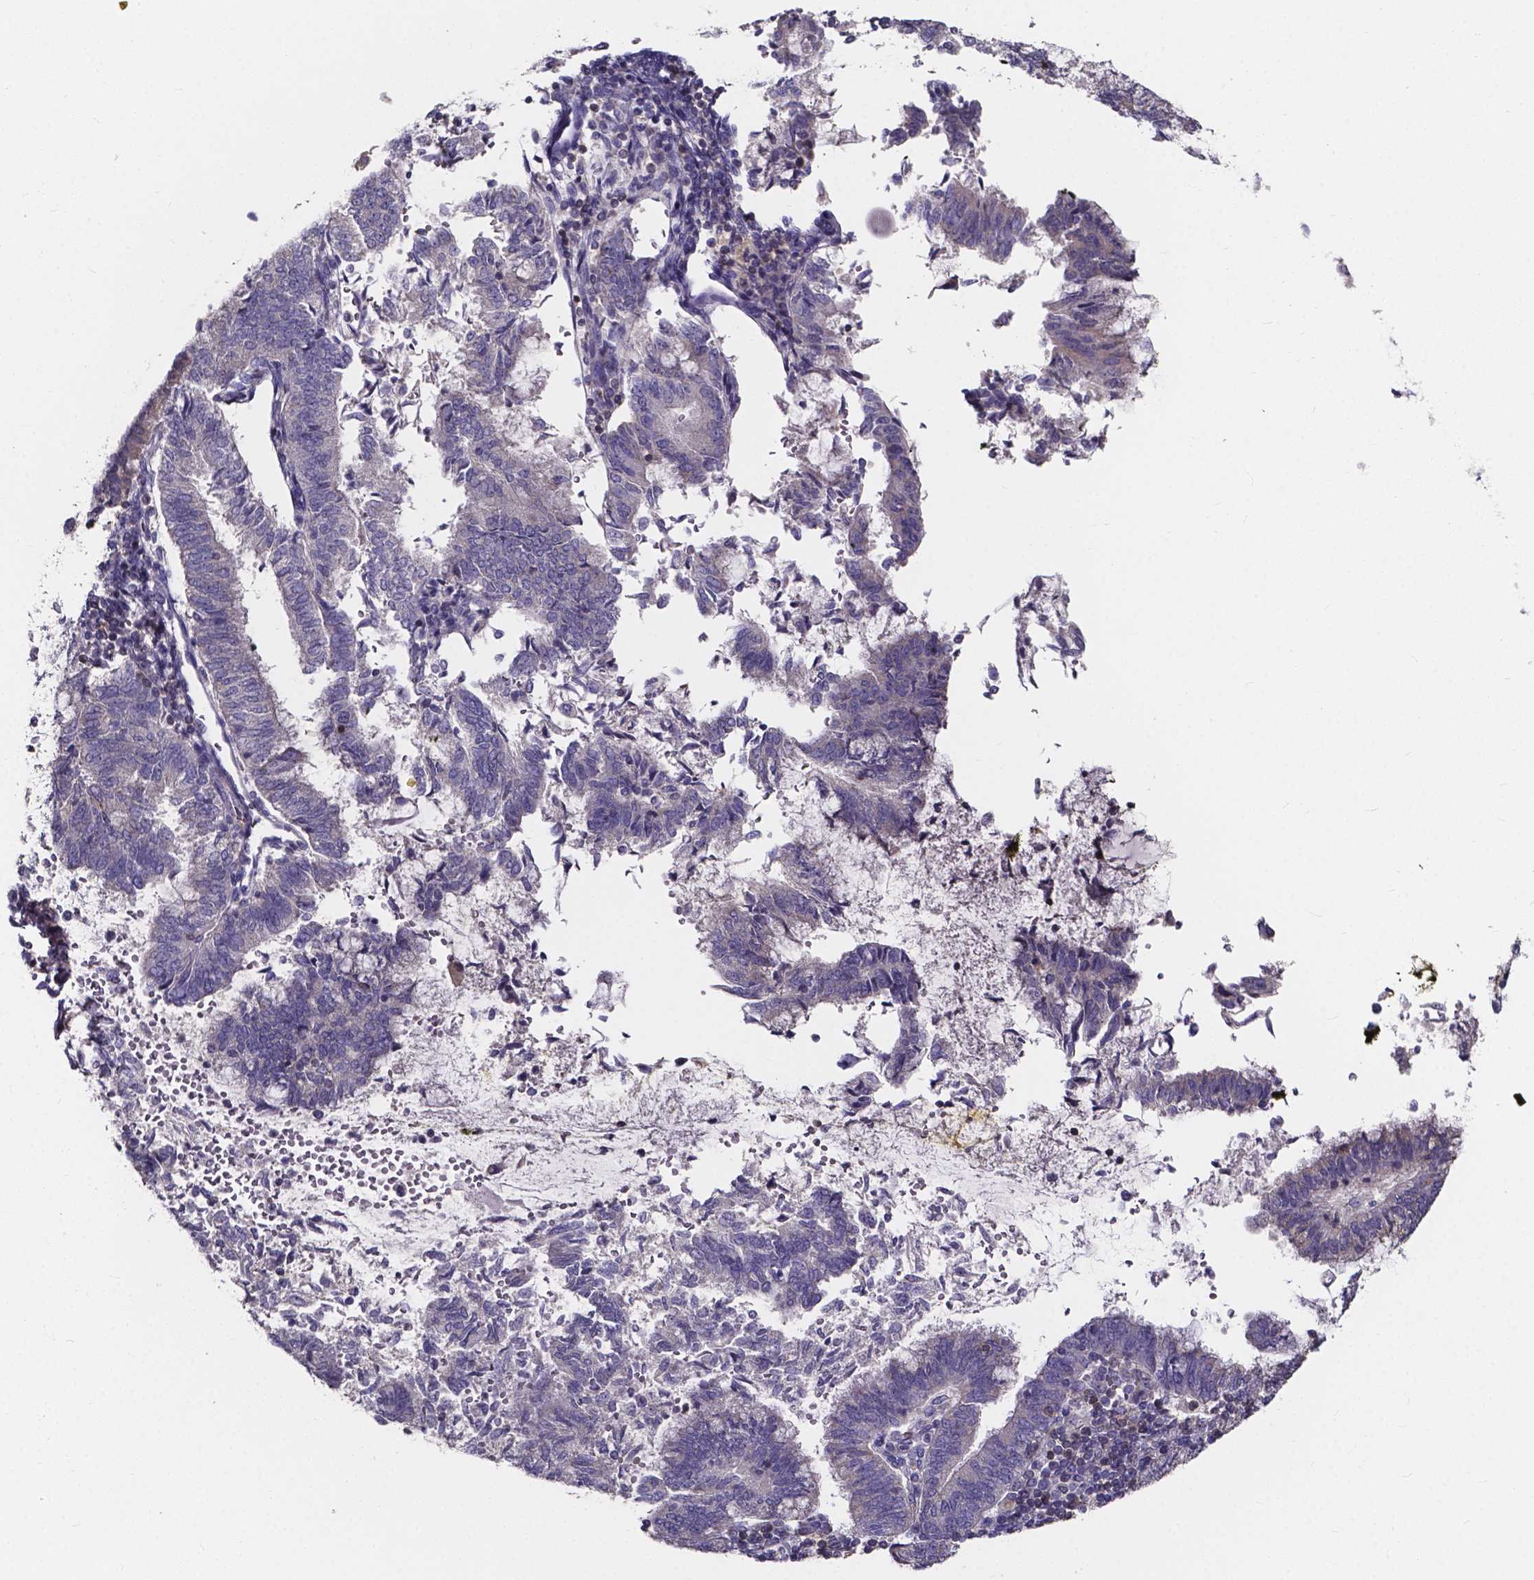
{"staining": {"intensity": "negative", "quantity": "none", "location": "none"}, "tissue": "endometrial cancer", "cell_type": "Tumor cells", "image_type": "cancer", "snomed": [{"axis": "morphology", "description": "Adenocarcinoma, NOS"}, {"axis": "topography", "description": "Endometrium"}], "caption": "This is an IHC histopathology image of endometrial cancer. There is no expression in tumor cells.", "gene": "THEMIS", "patient": {"sex": "female", "age": 65}}